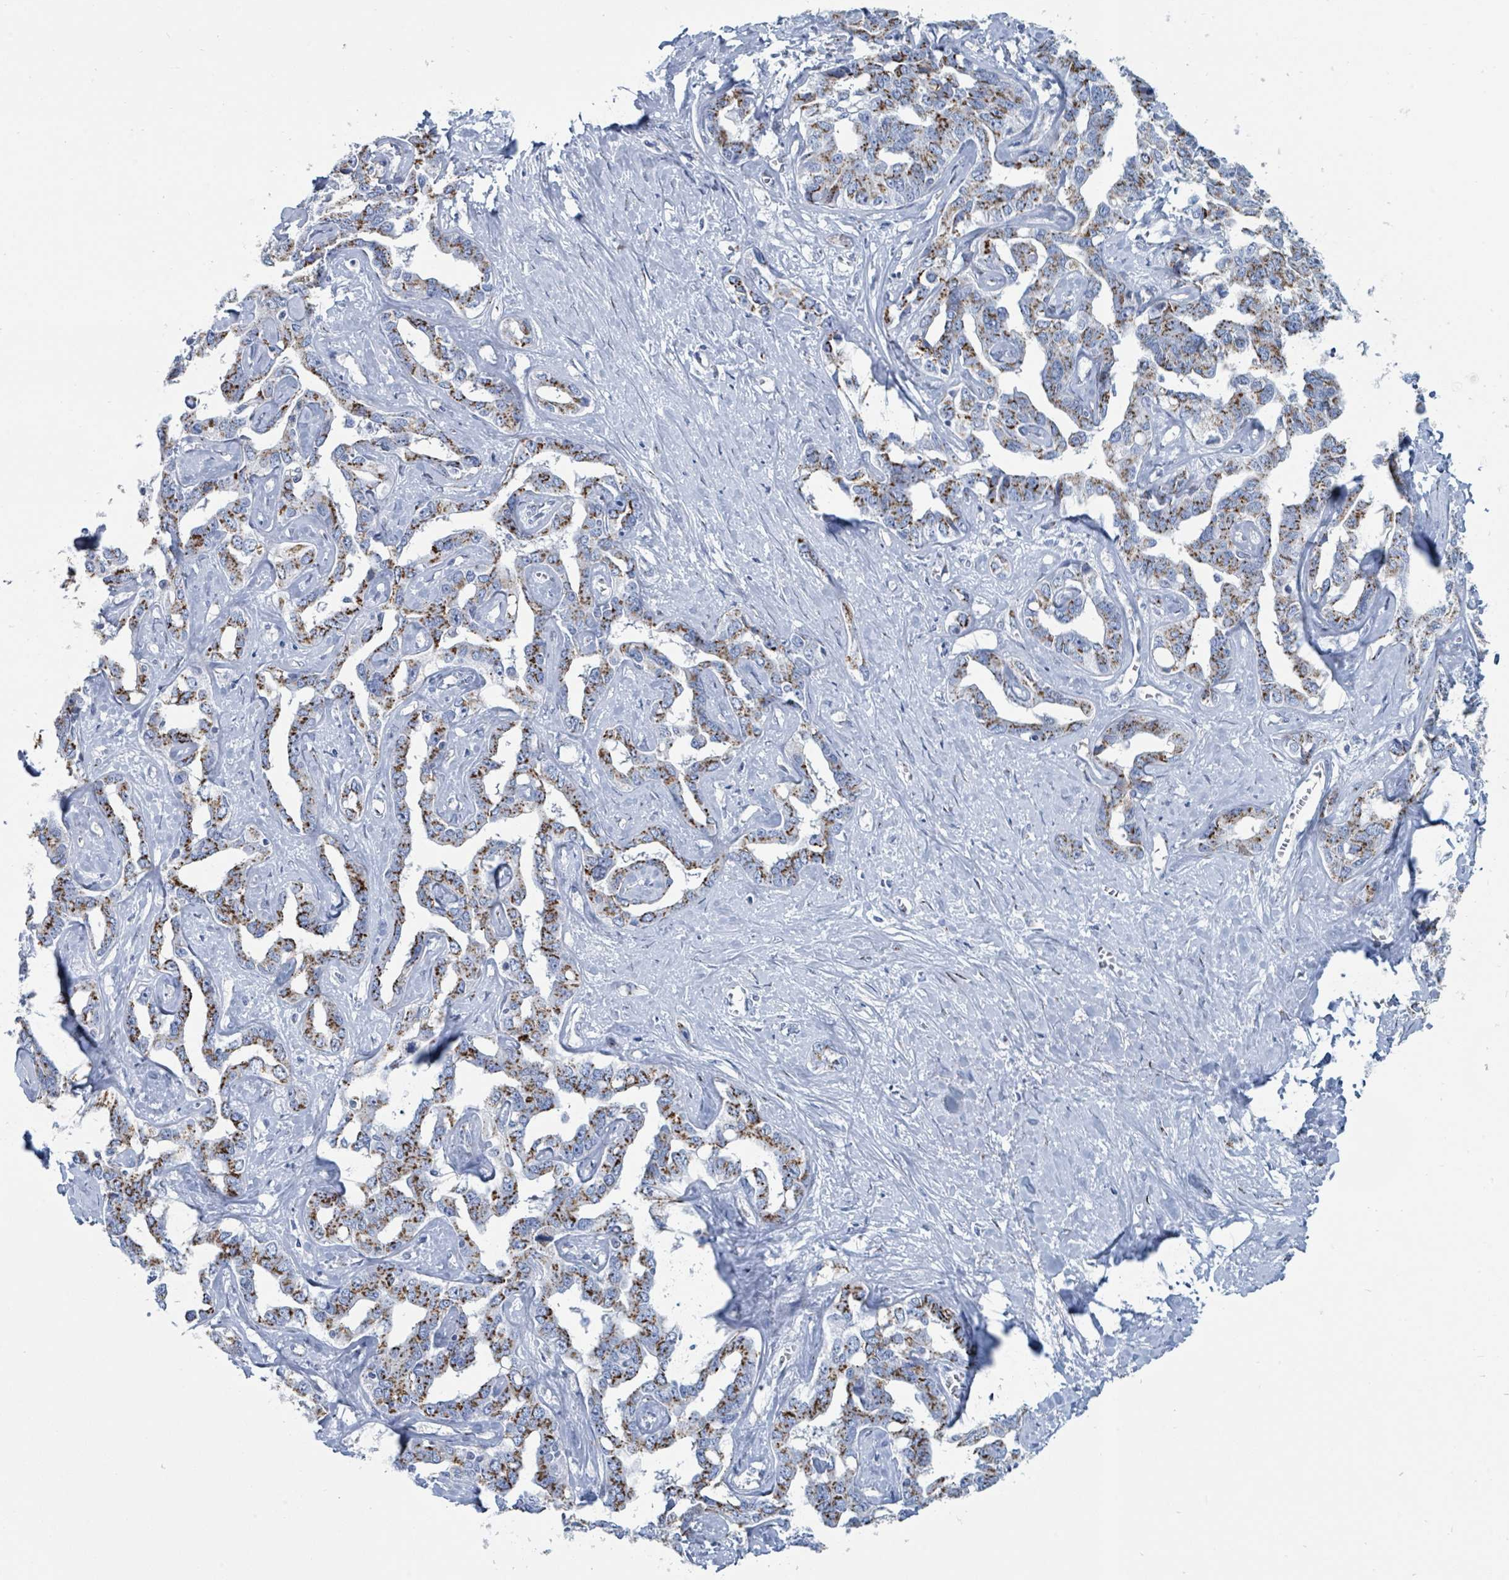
{"staining": {"intensity": "moderate", "quantity": "25%-75%", "location": "cytoplasmic/membranous"}, "tissue": "liver cancer", "cell_type": "Tumor cells", "image_type": "cancer", "snomed": [{"axis": "morphology", "description": "Cholangiocarcinoma"}, {"axis": "topography", "description": "Liver"}], "caption": "Human cholangiocarcinoma (liver) stained with a protein marker displays moderate staining in tumor cells.", "gene": "DCAF5", "patient": {"sex": "male", "age": 59}}